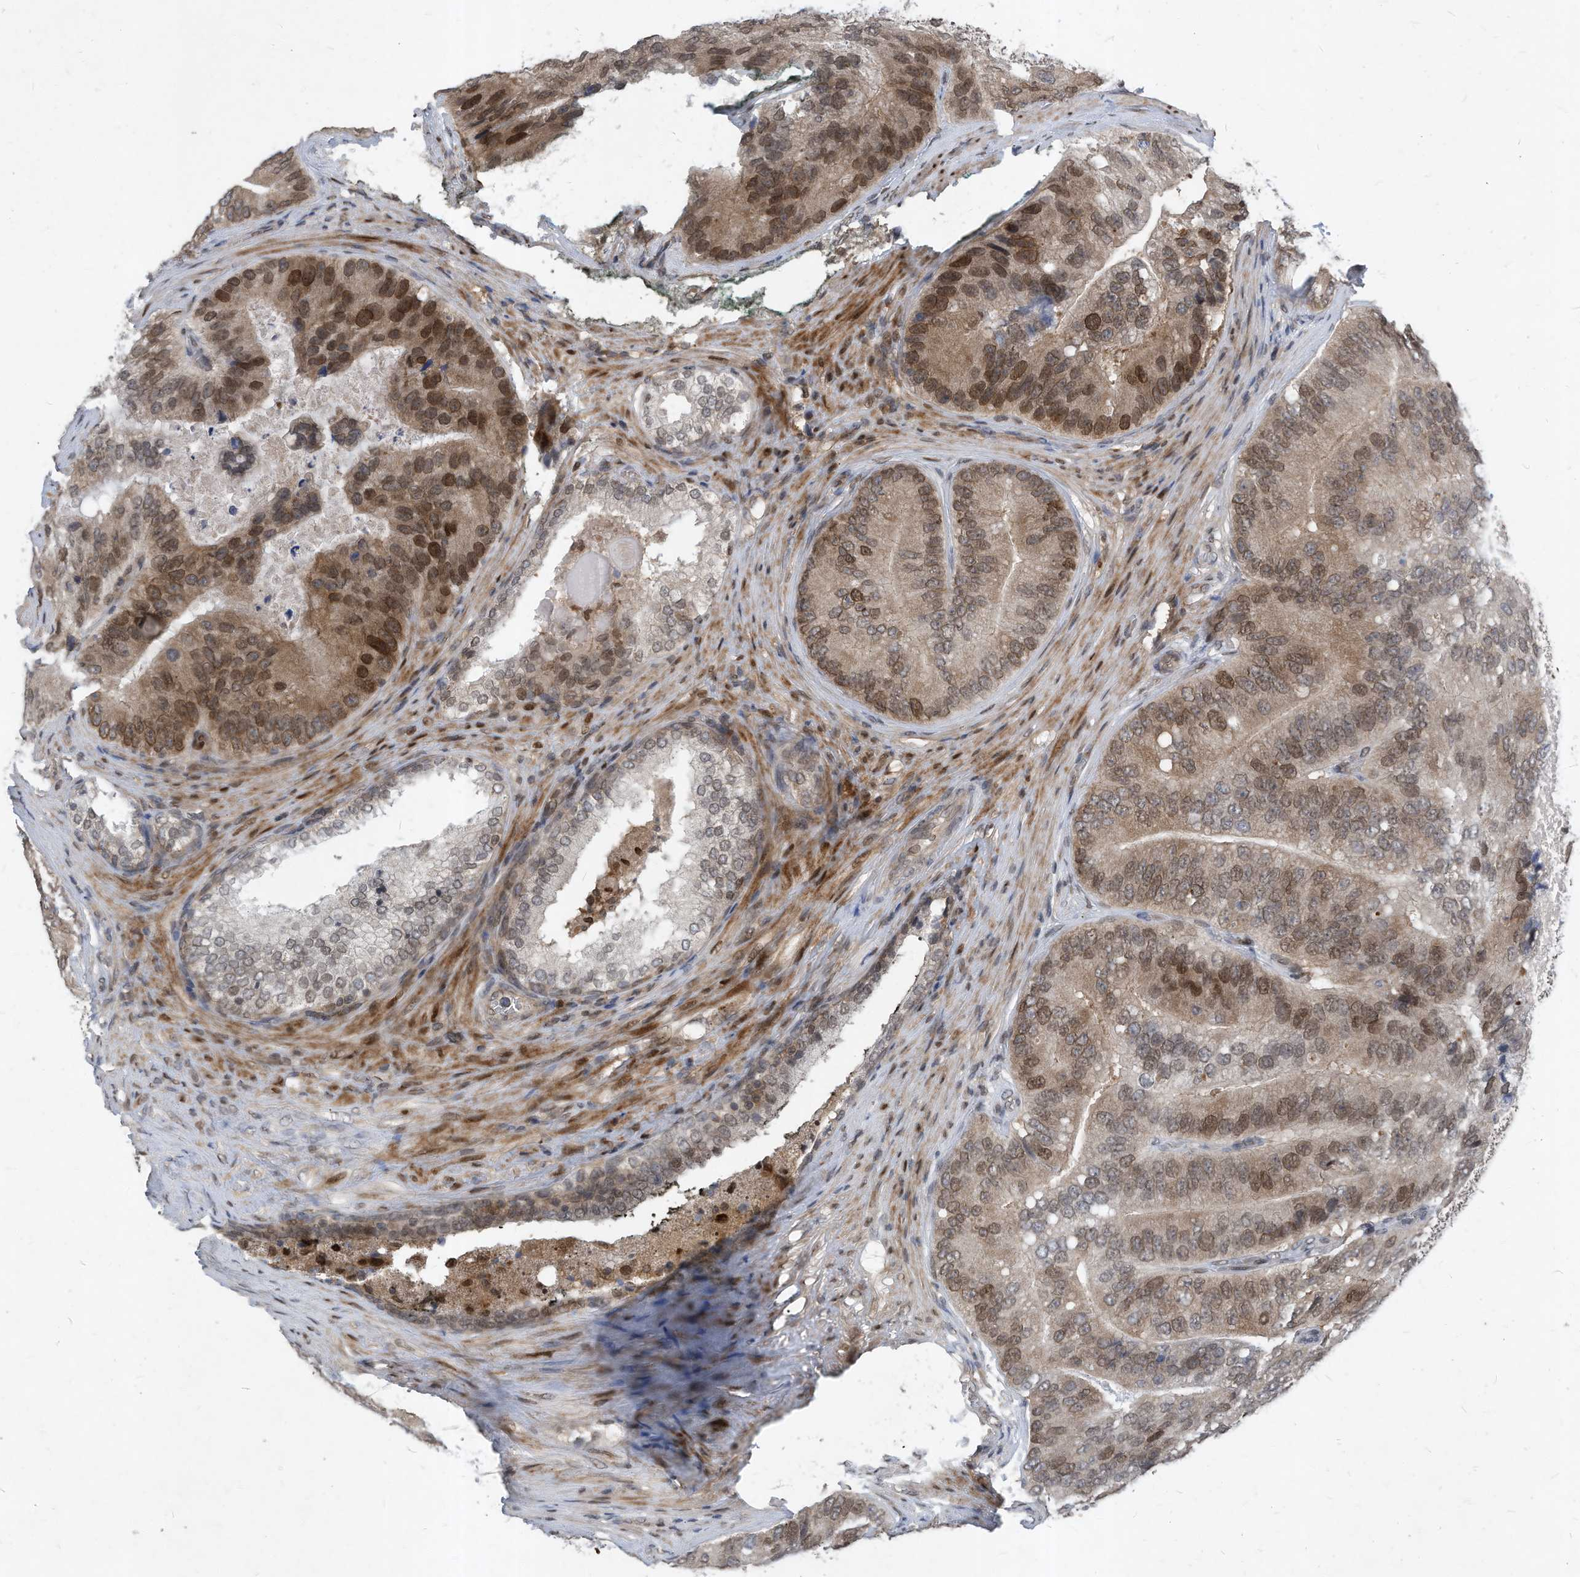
{"staining": {"intensity": "moderate", "quantity": ">75%", "location": "cytoplasmic/membranous,nuclear"}, "tissue": "prostate cancer", "cell_type": "Tumor cells", "image_type": "cancer", "snomed": [{"axis": "morphology", "description": "Adenocarcinoma, High grade"}, {"axis": "topography", "description": "Prostate"}], "caption": "Immunohistochemical staining of prostate cancer (adenocarcinoma (high-grade)) reveals medium levels of moderate cytoplasmic/membranous and nuclear protein staining in approximately >75% of tumor cells.", "gene": "KPNB1", "patient": {"sex": "male", "age": 70}}